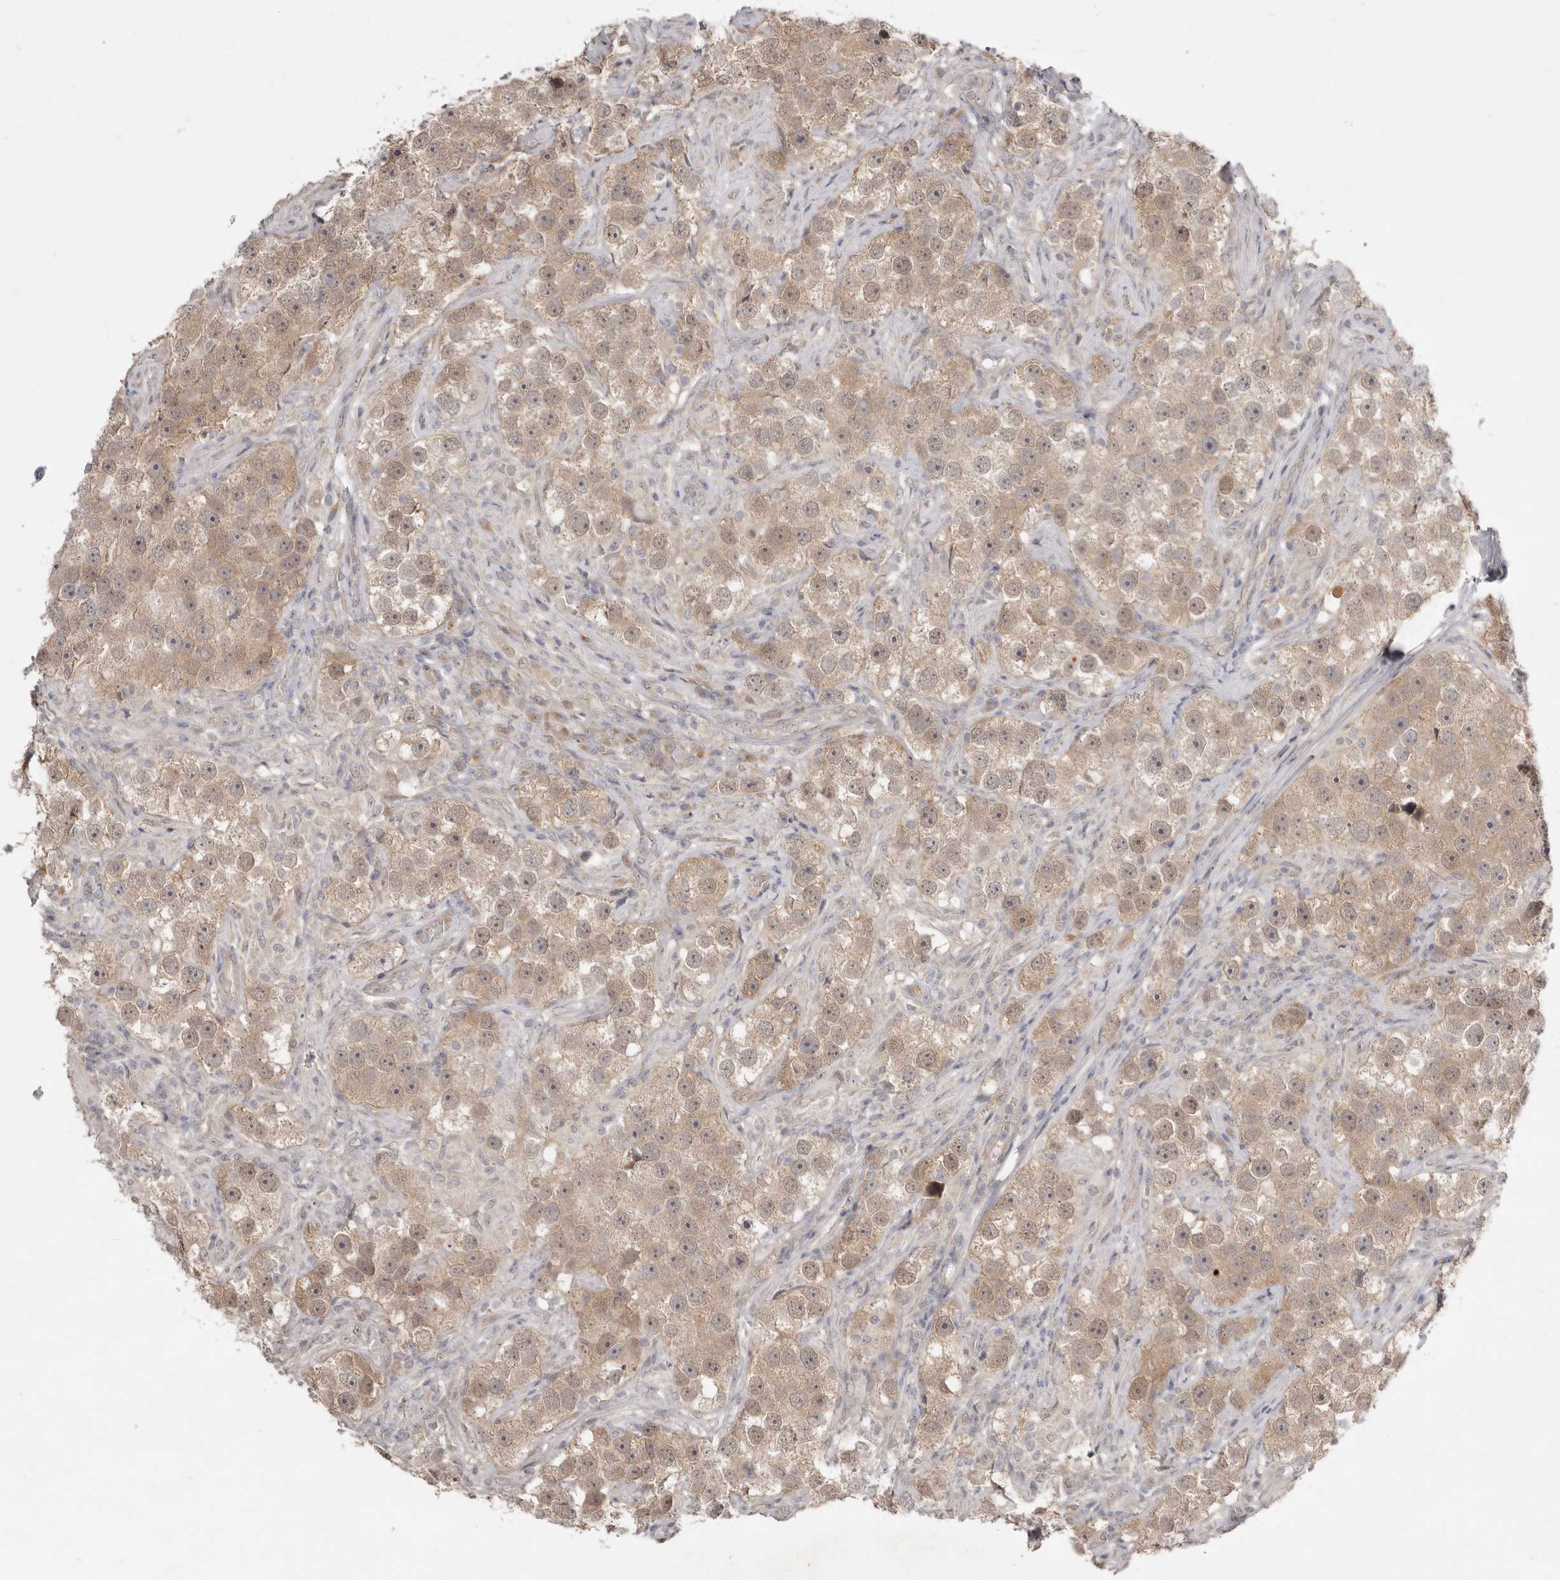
{"staining": {"intensity": "weak", "quantity": ">75%", "location": "cytoplasmic/membranous"}, "tissue": "testis cancer", "cell_type": "Tumor cells", "image_type": "cancer", "snomed": [{"axis": "morphology", "description": "Seminoma, NOS"}, {"axis": "topography", "description": "Testis"}], "caption": "This micrograph shows testis cancer (seminoma) stained with immunohistochemistry (IHC) to label a protein in brown. The cytoplasmic/membranous of tumor cells show weak positivity for the protein. Nuclei are counter-stained blue.", "gene": "NSUN4", "patient": {"sex": "male", "age": 49}}